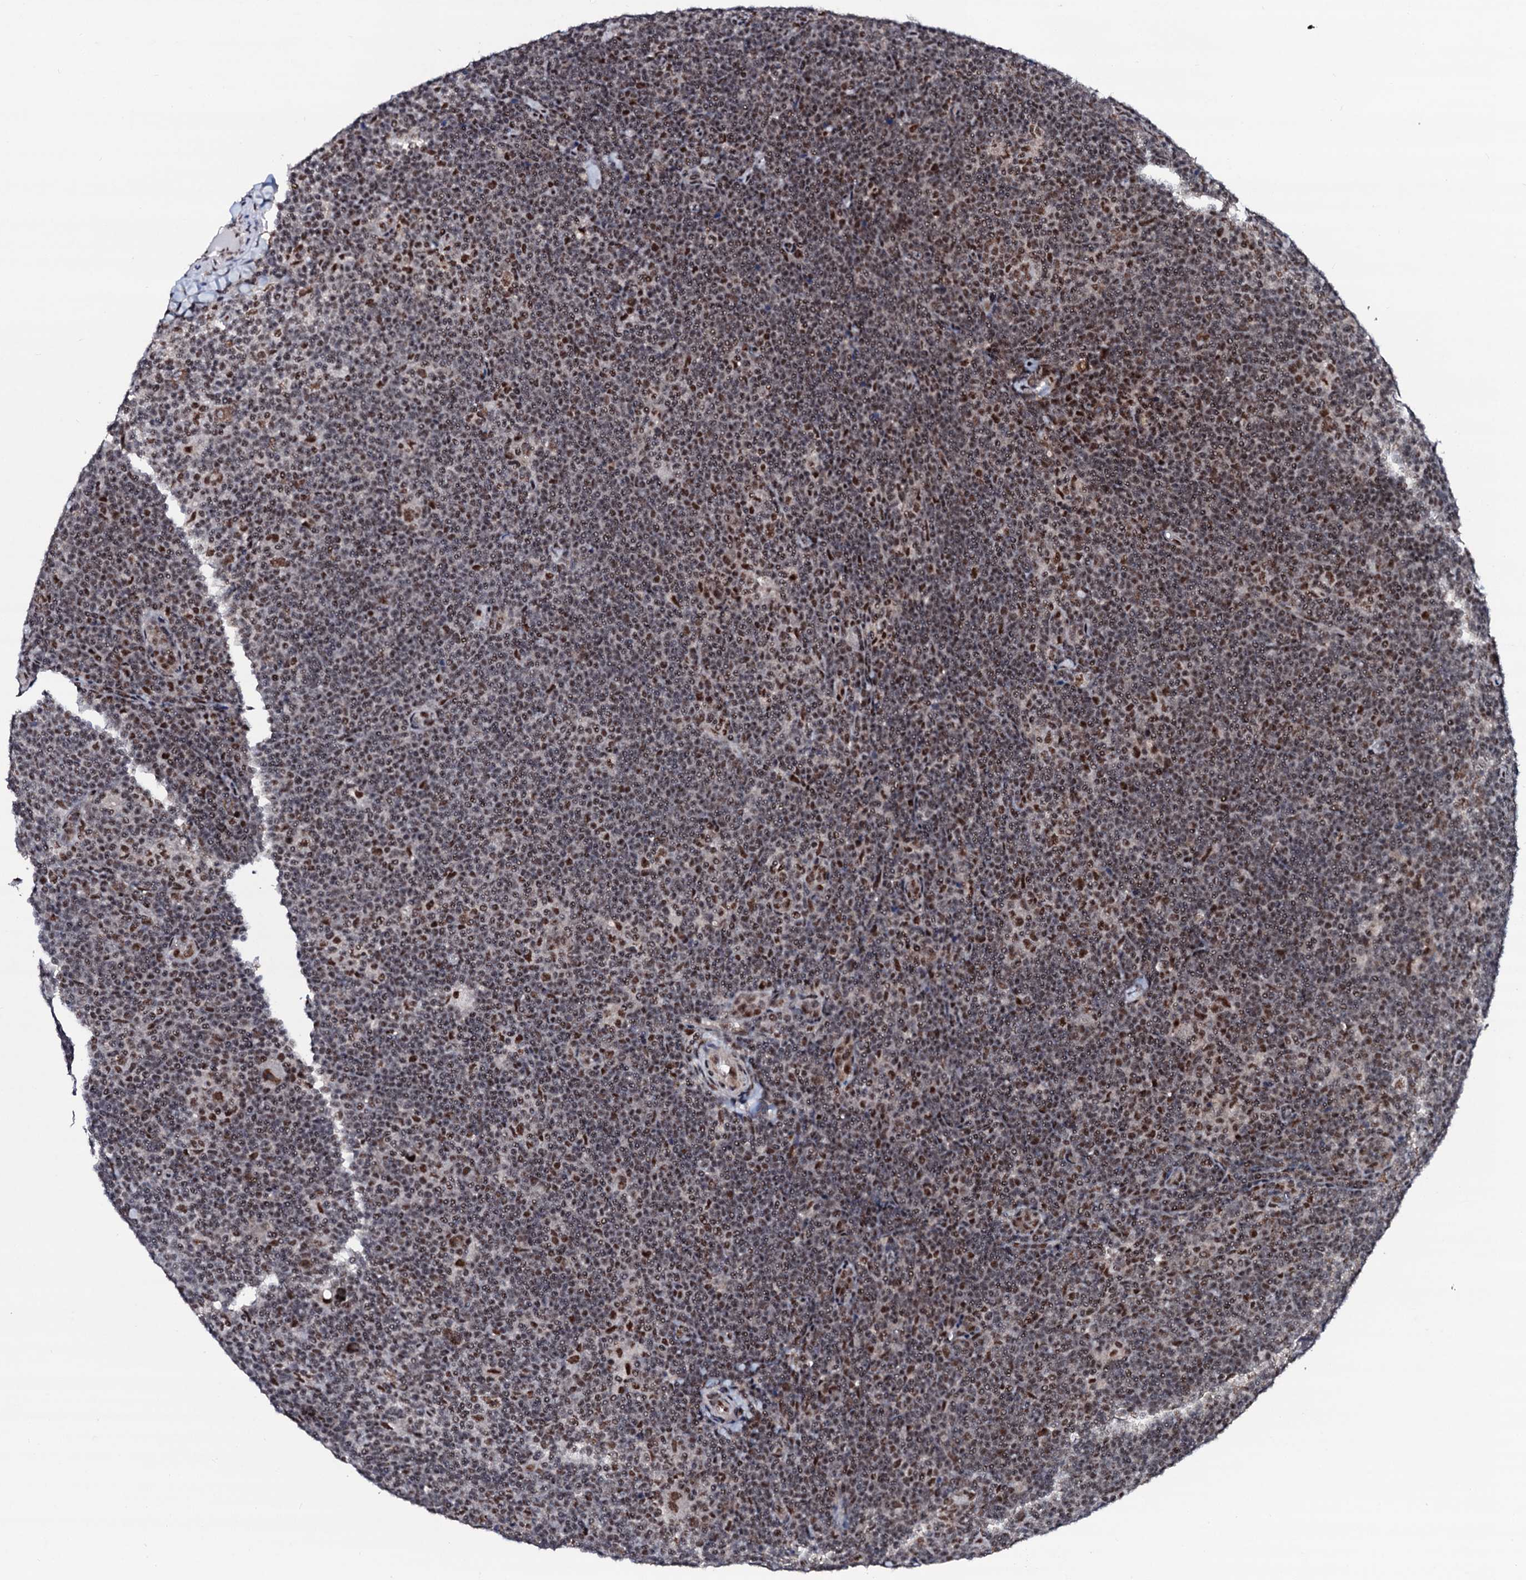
{"staining": {"intensity": "moderate", "quantity": ">75%", "location": "nuclear"}, "tissue": "lymphoma", "cell_type": "Tumor cells", "image_type": "cancer", "snomed": [{"axis": "morphology", "description": "Hodgkin's disease, NOS"}, {"axis": "topography", "description": "Lymph node"}], "caption": "Immunohistochemistry histopathology image of human Hodgkin's disease stained for a protein (brown), which exhibits medium levels of moderate nuclear expression in about >75% of tumor cells.", "gene": "PRPF18", "patient": {"sex": "female", "age": 57}}